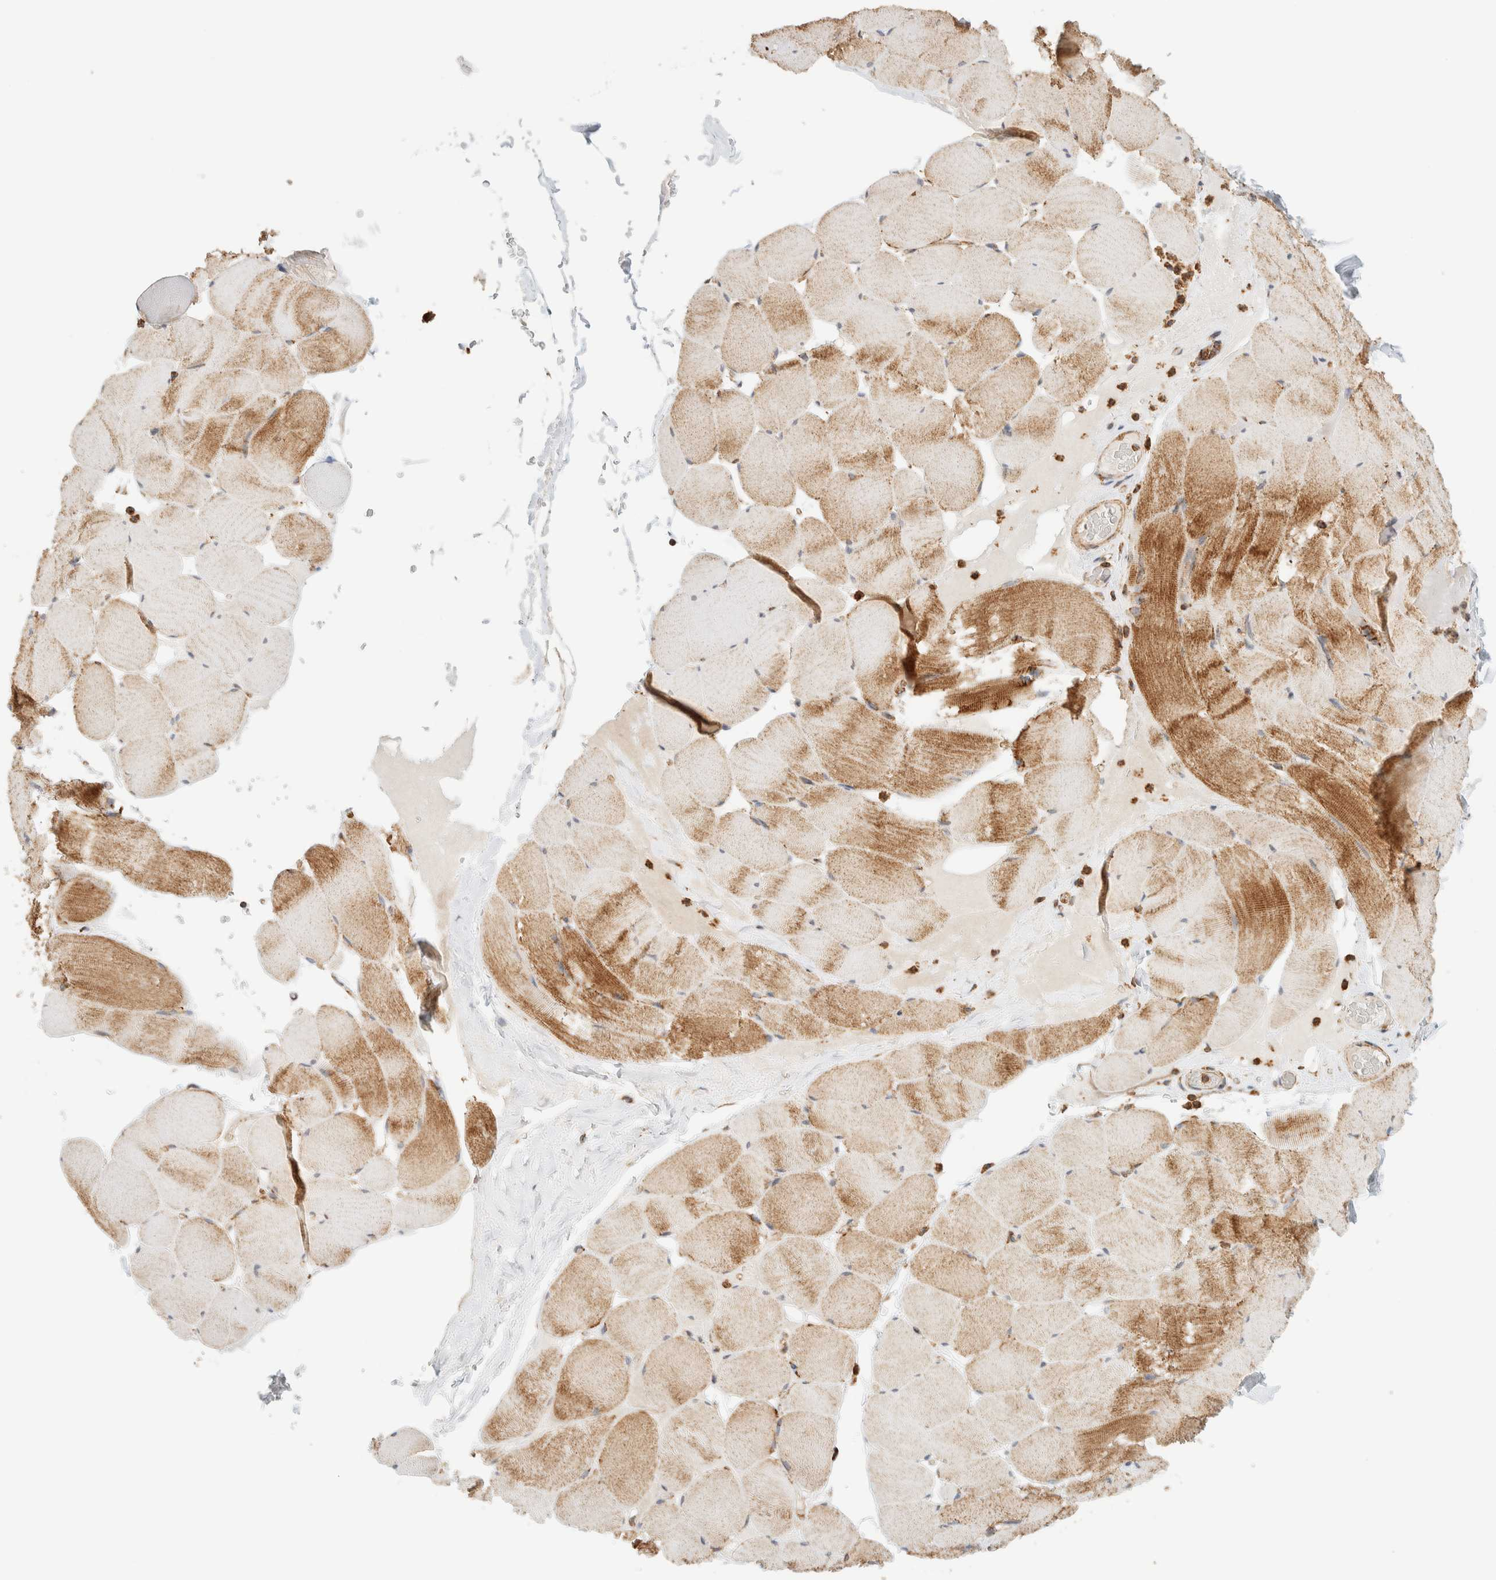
{"staining": {"intensity": "moderate", "quantity": ">75%", "location": "cytoplasmic/membranous"}, "tissue": "skeletal muscle", "cell_type": "Myocytes", "image_type": "normal", "snomed": [{"axis": "morphology", "description": "Normal tissue, NOS"}, {"axis": "topography", "description": "Skeletal muscle"}], "caption": "Immunohistochemistry (IHC) staining of normal skeletal muscle, which exhibits medium levels of moderate cytoplasmic/membranous positivity in about >75% of myocytes indicating moderate cytoplasmic/membranous protein expression. The staining was performed using DAB (3,3'-diaminobenzidine) (brown) for protein detection and nuclei were counterstained in hematoxylin (blue).", "gene": "KIFAP3", "patient": {"sex": "male", "age": 62}}